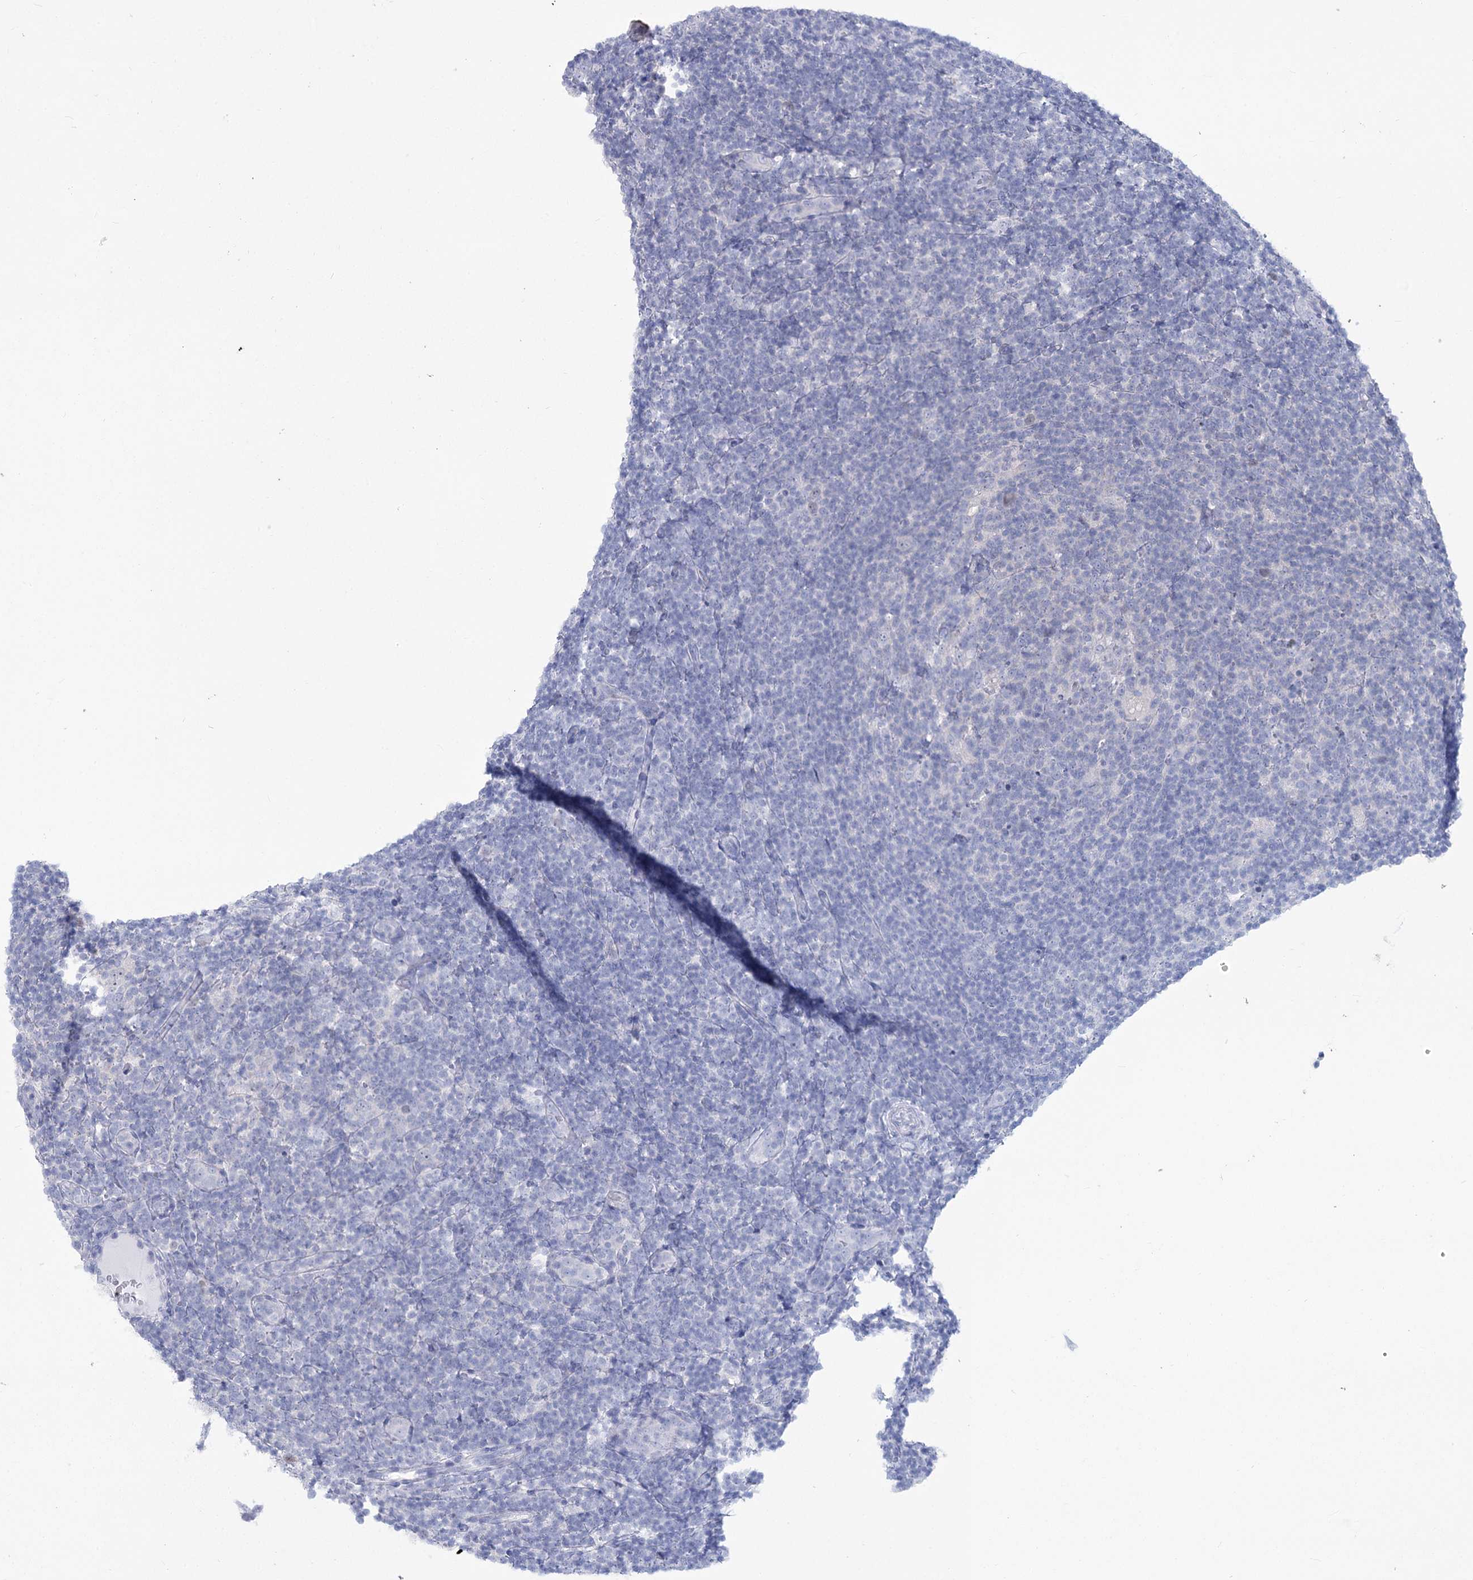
{"staining": {"intensity": "negative", "quantity": "none", "location": "none"}, "tissue": "lymphoma", "cell_type": "Tumor cells", "image_type": "cancer", "snomed": [{"axis": "morphology", "description": "Hodgkin's disease, NOS"}, {"axis": "topography", "description": "Lymph node"}], "caption": "DAB (3,3'-diaminobenzidine) immunohistochemical staining of Hodgkin's disease shows no significant positivity in tumor cells. (DAB immunohistochemistry visualized using brightfield microscopy, high magnification).", "gene": "PRC1", "patient": {"sex": "female", "age": 57}}